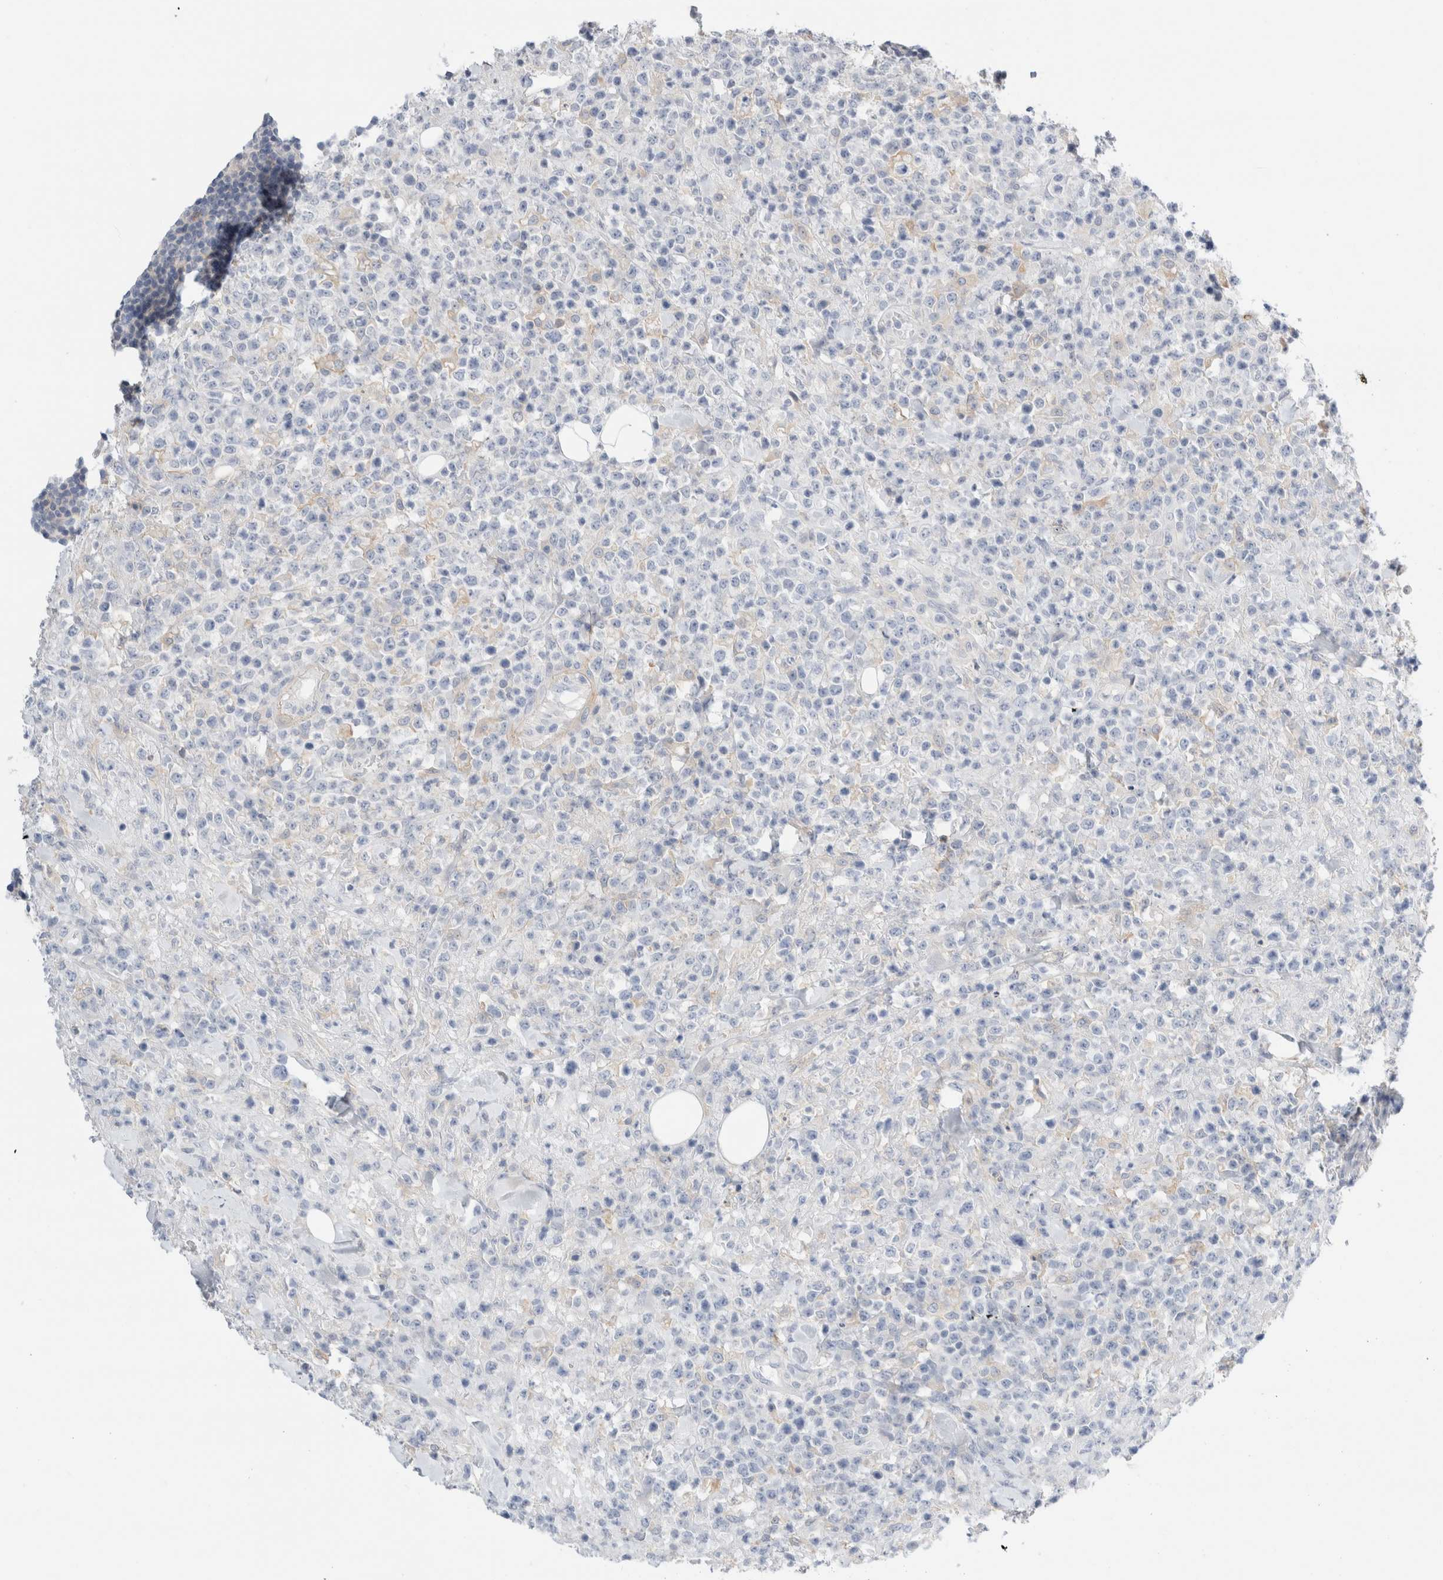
{"staining": {"intensity": "weak", "quantity": "<25%", "location": "cytoplasmic/membranous"}, "tissue": "lymphoma", "cell_type": "Tumor cells", "image_type": "cancer", "snomed": [{"axis": "morphology", "description": "Malignant lymphoma, non-Hodgkin's type, High grade"}, {"axis": "topography", "description": "Colon"}], "caption": "Immunohistochemistry (IHC) micrograph of neoplastic tissue: lymphoma stained with DAB (3,3'-diaminobenzidine) exhibits no significant protein staining in tumor cells.", "gene": "ADAM30", "patient": {"sex": "female", "age": 53}}